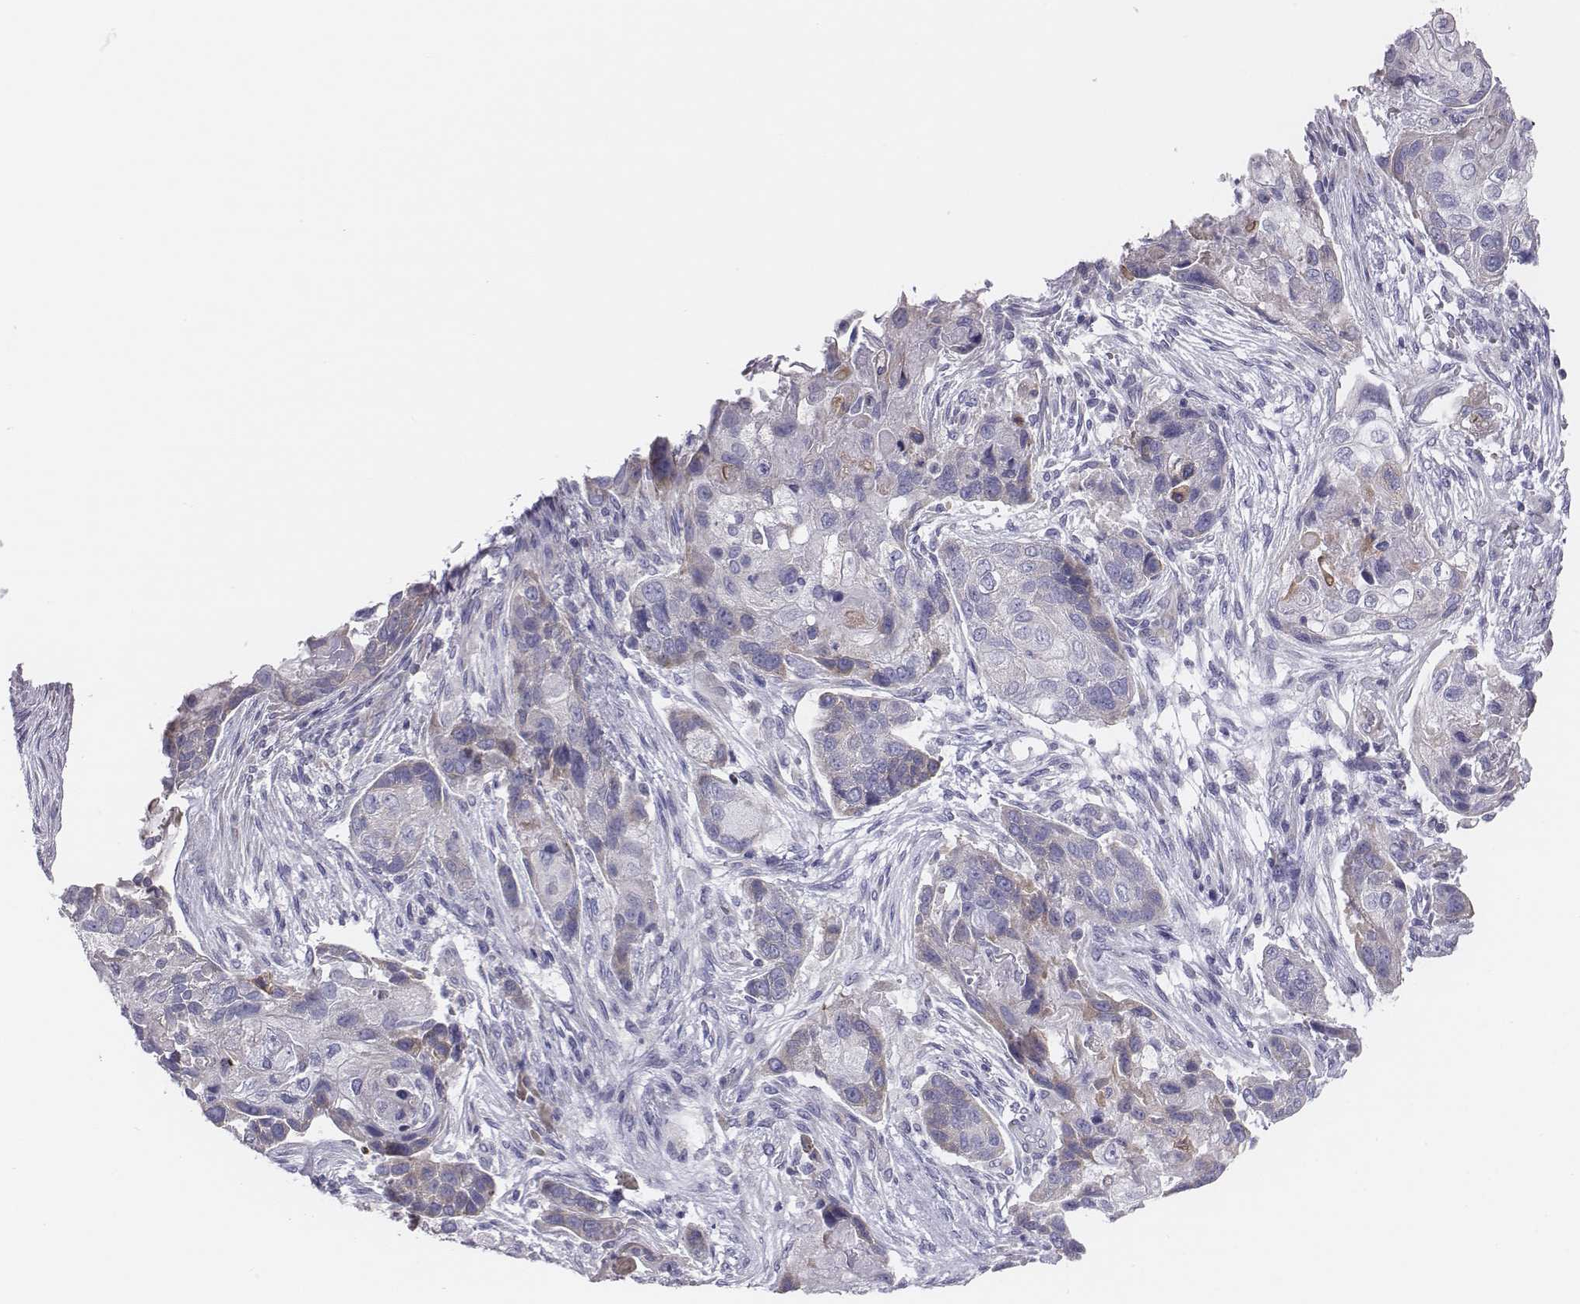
{"staining": {"intensity": "weak", "quantity": "<25%", "location": "cytoplasmic/membranous"}, "tissue": "lung cancer", "cell_type": "Tumor cells", "image_type": "cancer", "snomed": [{"axis": "morphology", "description": "Squamous cell carcinoma, NOS"}, {"axis": "topography", "description": "Lung"}], "caption": "DAB immunohistochemical staining of lung cancer (squamous cell carcinoma) displays no significant expression in tumor cells.", "gene": "CHST14", "patient": {"sex": "male", "age": 69}}